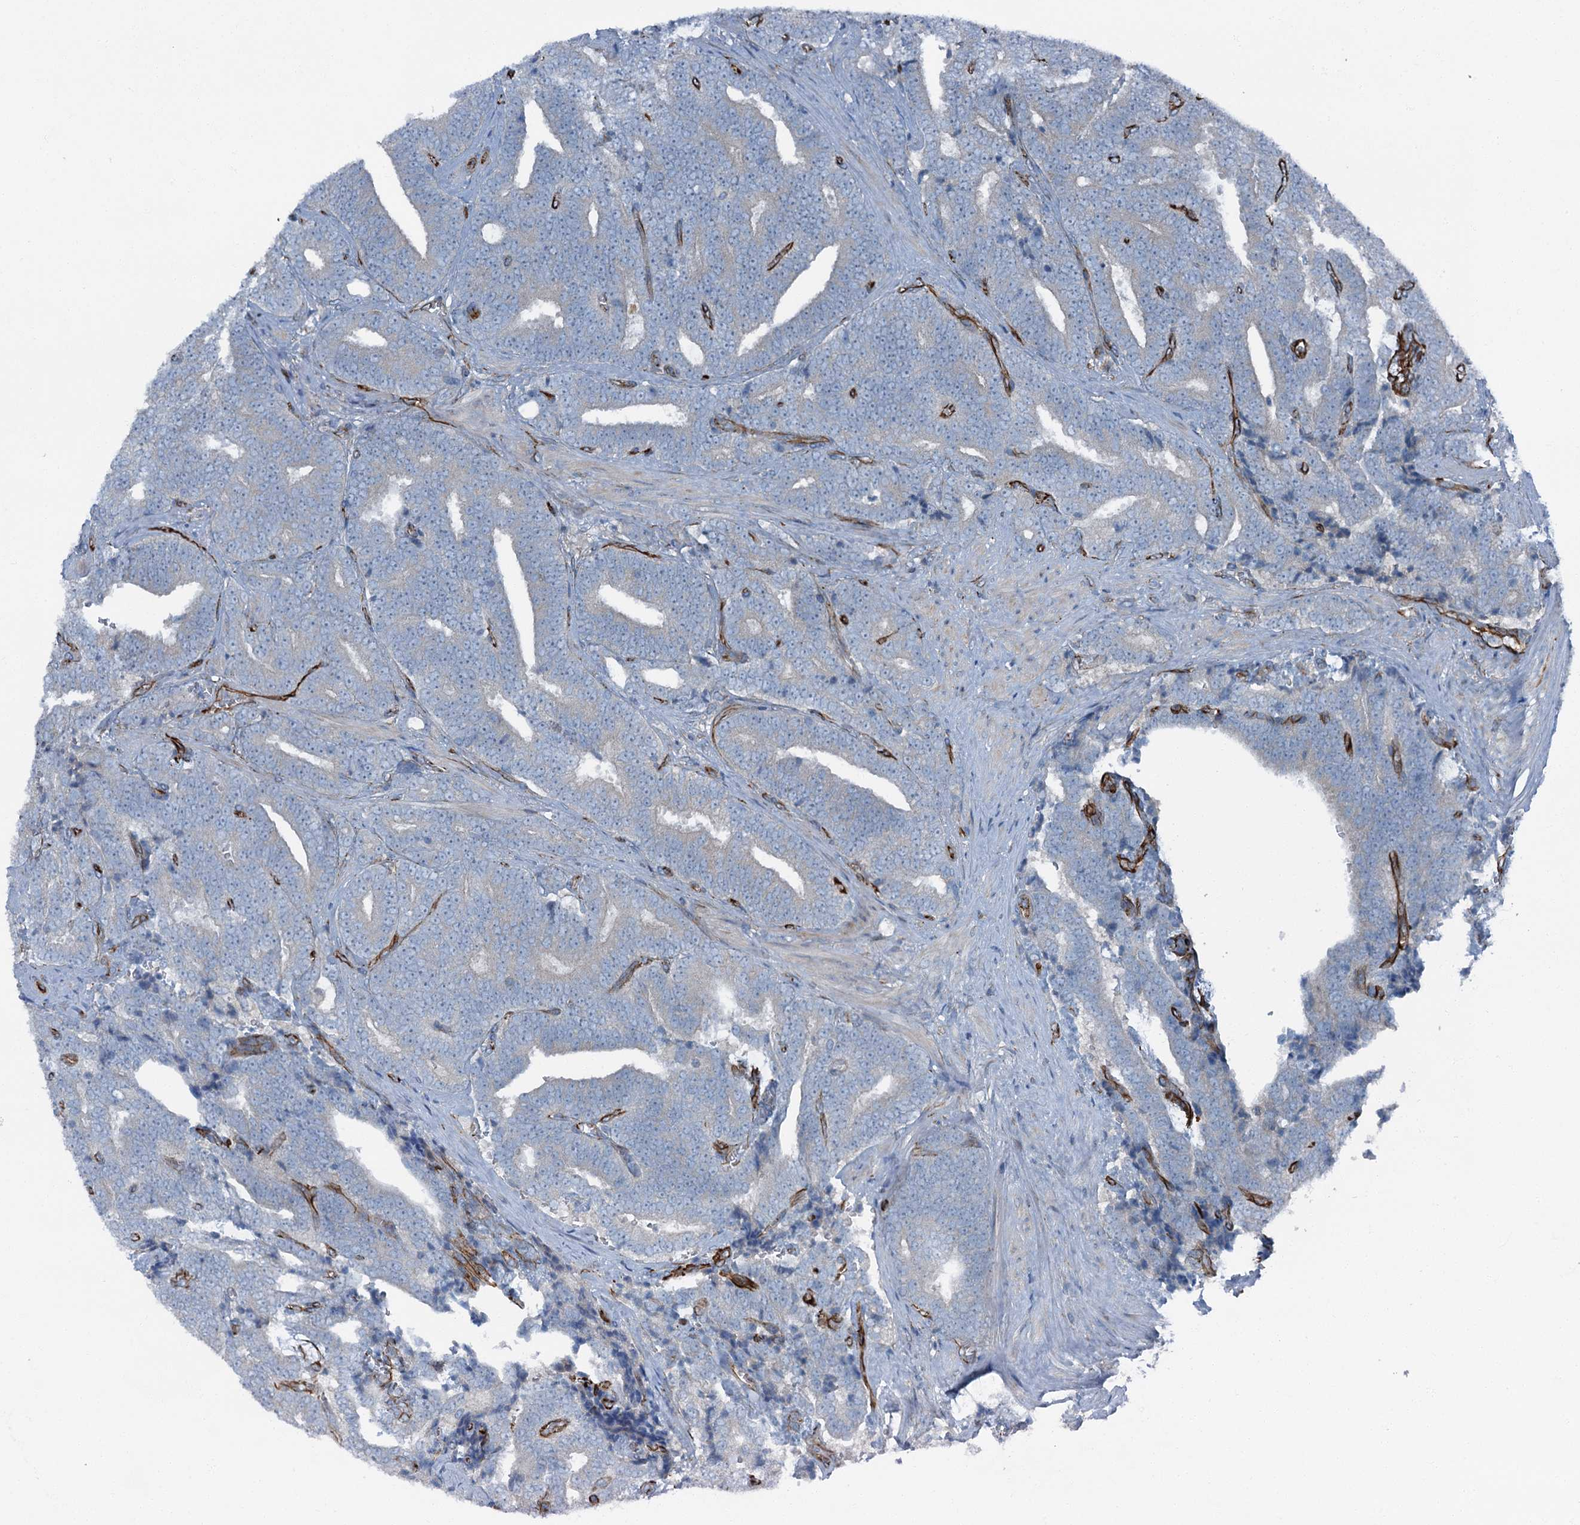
{"staining": {"intensity": "negative", "quantity": "none", "location": "none"}, "tissue": "prostate cancer", "cell_type": "Tumor cells", "image_type": "cancer", "snomed": [{"axis": "morphology", "description": "Adenocarcinoma, High grade"}, {"axis": "topography", "description": "Prostate and seminal vesicle, NOS"}], "caption": "Tumor cells are negative for brown protein staining in prostate adenocarcinoma (high-grade).", "gene": "AXL", "patient": {"sex": "male", "age": 67}}